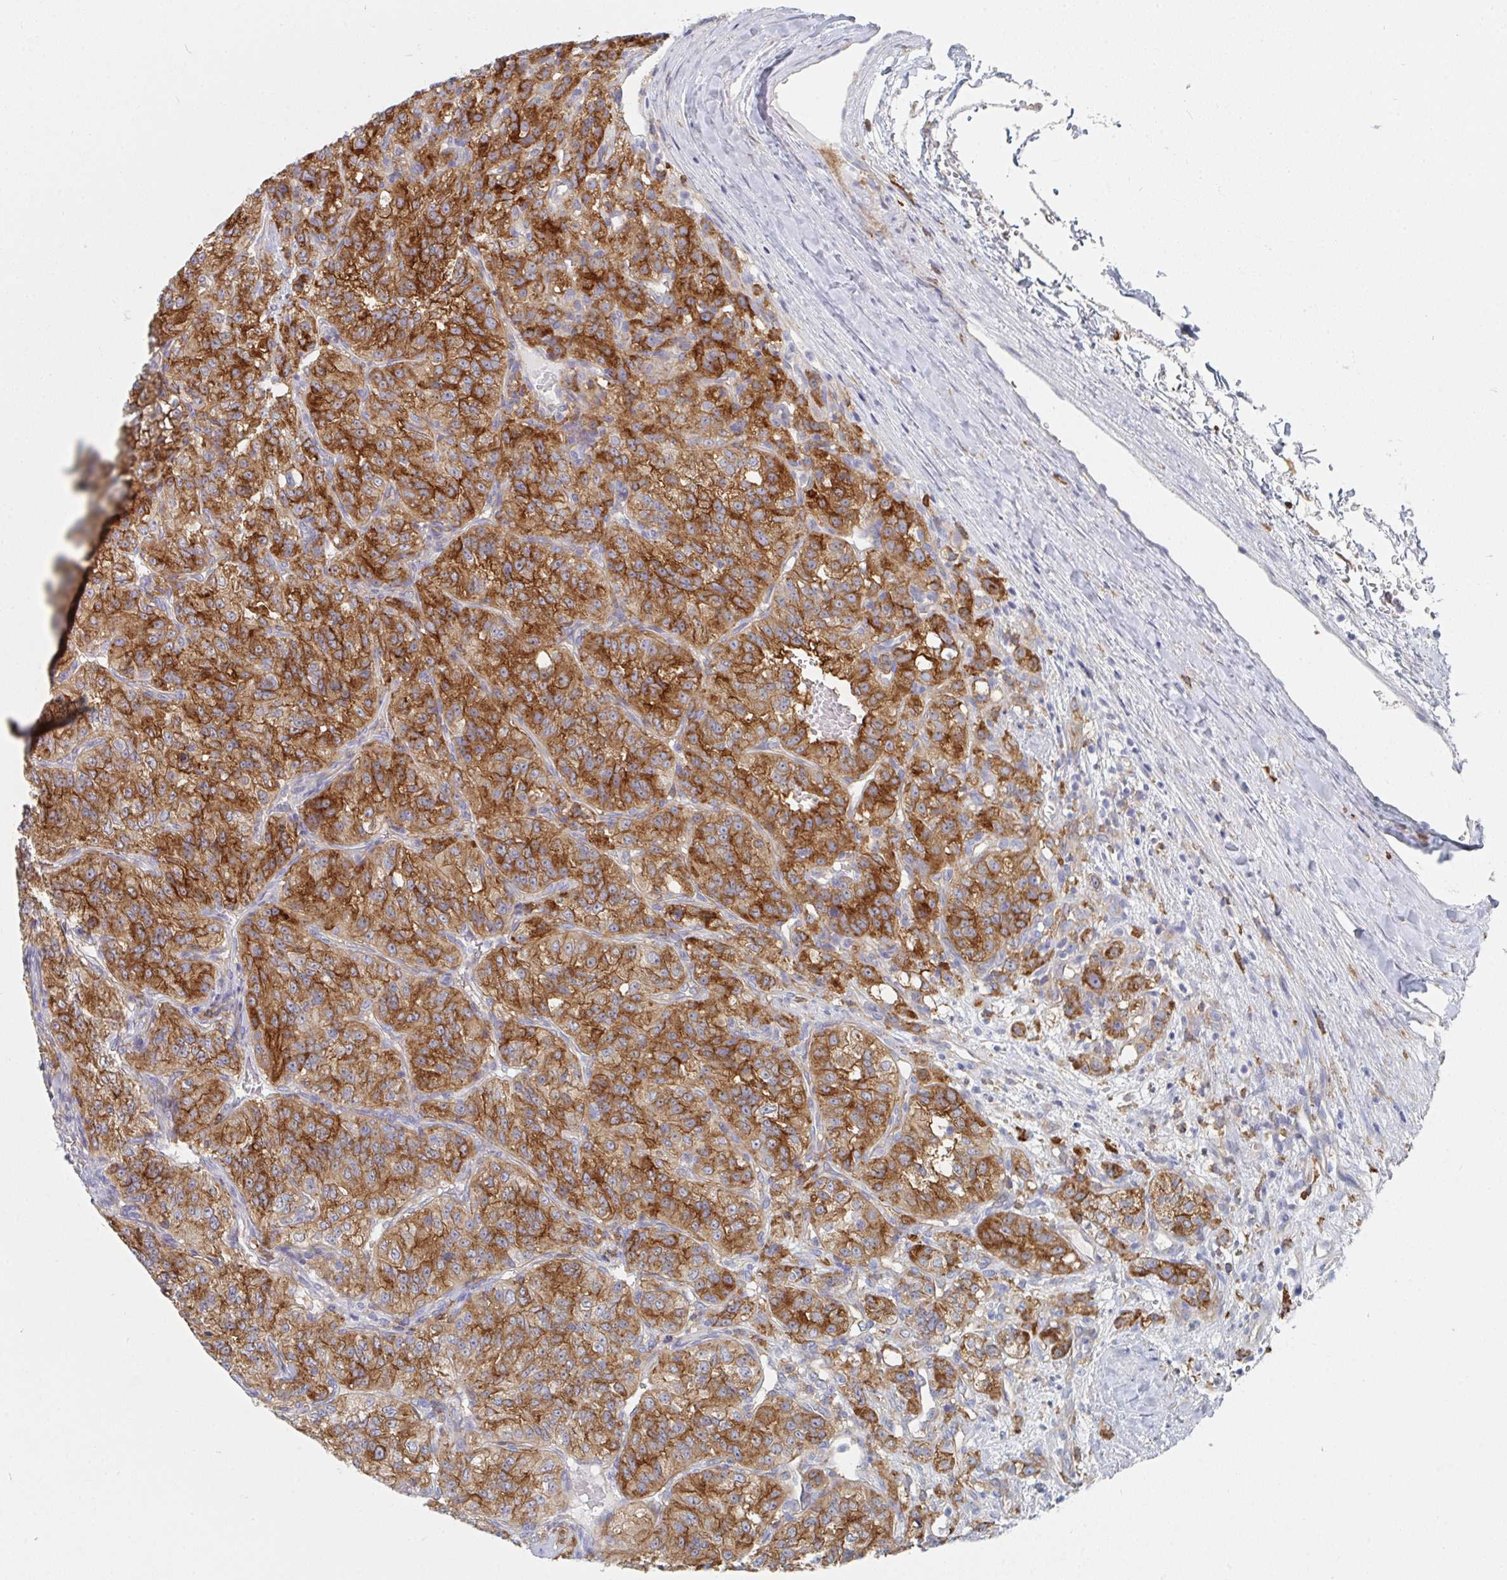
{"staining": {"intensity": "strong", "quantity": ">75%", "location": "cytoplasmic/membranous"}, "tissue": "renal cancer", "cell_type": "Tumor cells", "image_type": "cancer", "snomed": [{"axis": "morphology", "description": "Adenocarcinoma, NOS"}, {"axis": "topography", "description": "Kidney"}], "caption": "Brown immunohistochemical staining in renal cancer displays strong cytoplasmic/membranous staining in approximately >75% of tumor cells.", "gene": "DAB2", "patient": {"sex": "female", "age": 63}}